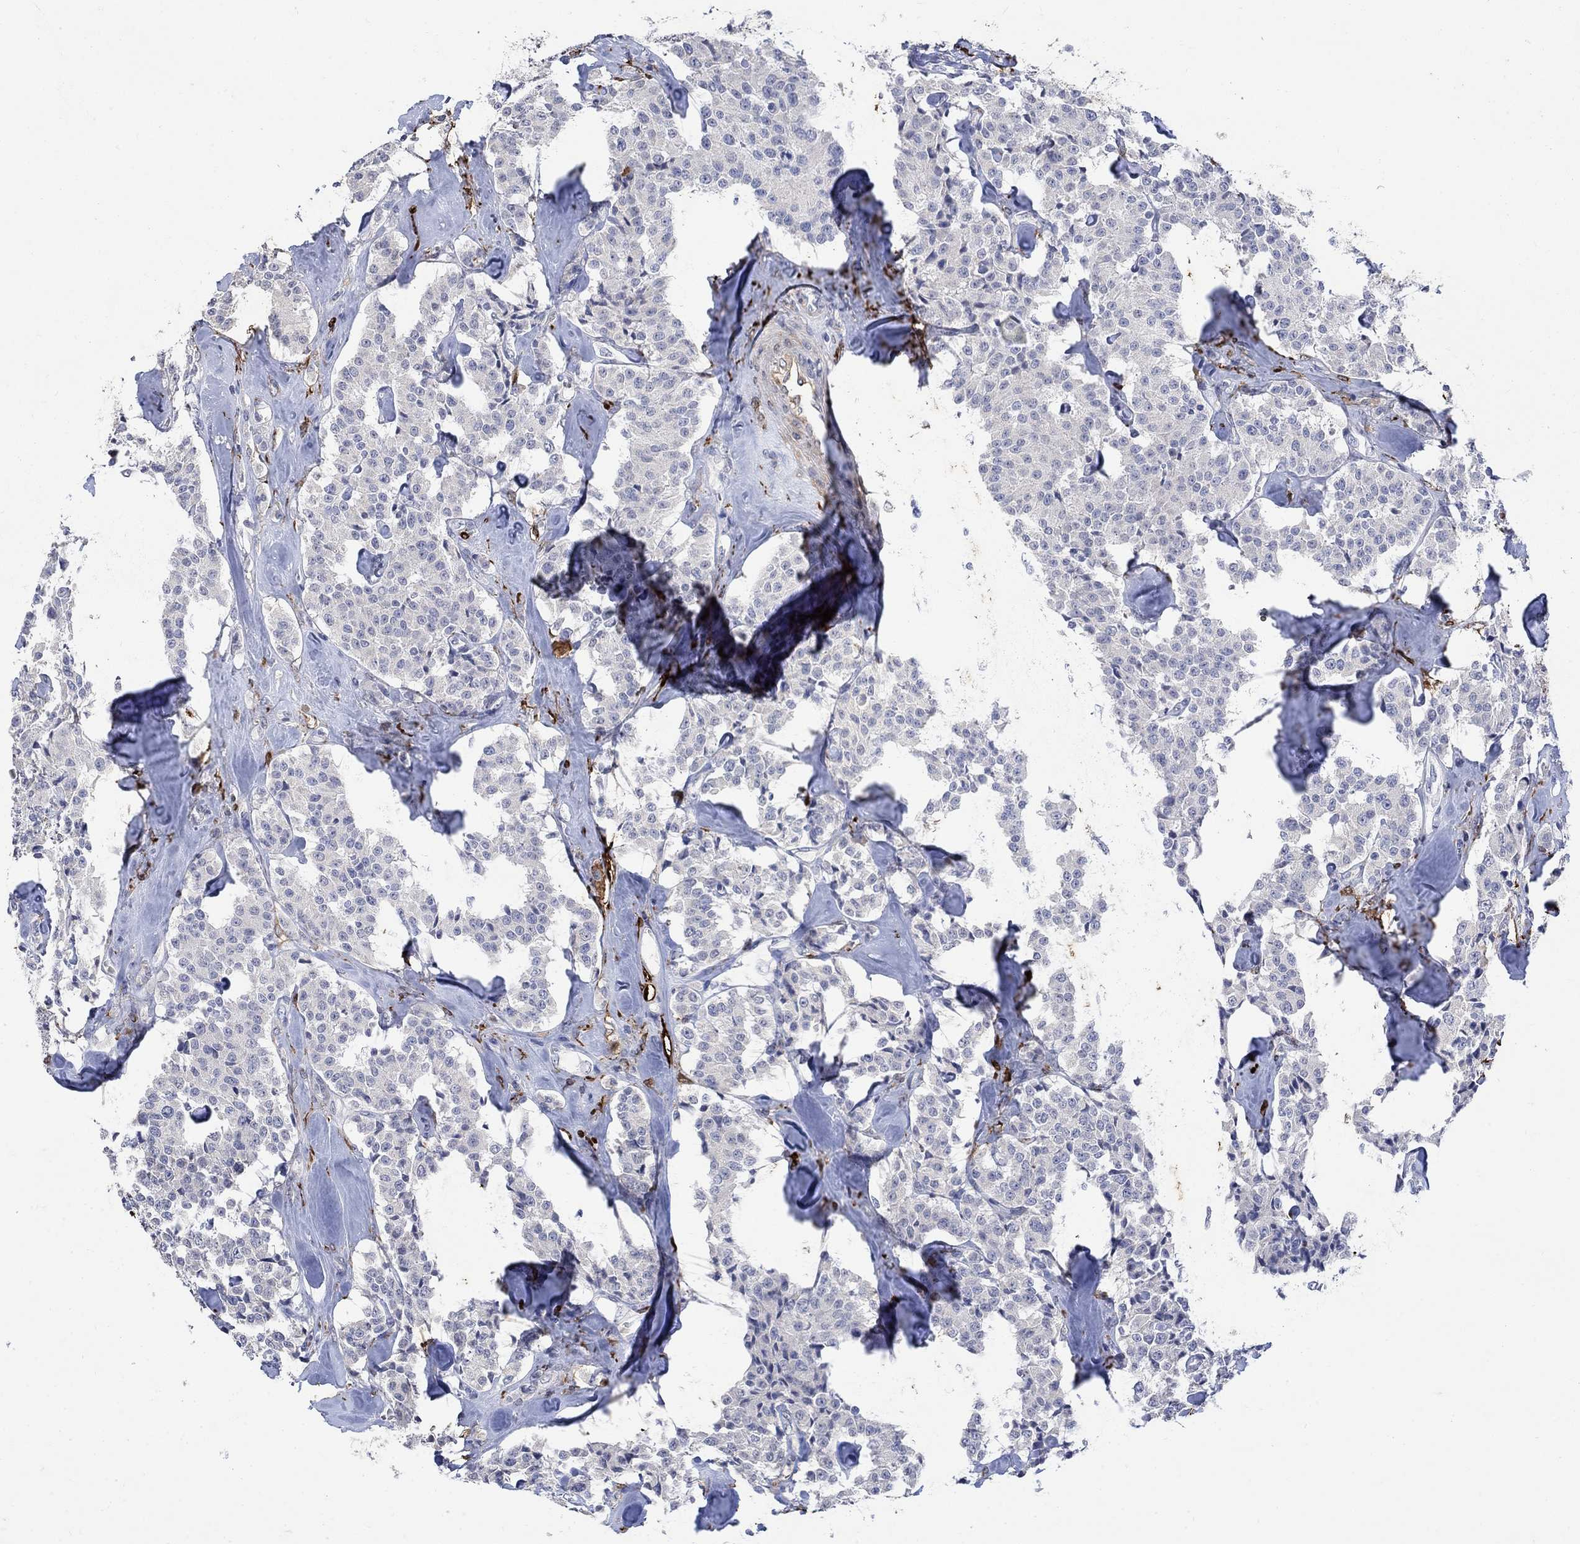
{"staining": {"intensity": "negative", "quantity": "none", "location": "none"}, "tissue": "carcinoid", "cell_type": "Tumor cells", "image_type": "cancer", "snomed": [{"axis": "morphology", "description": "Carcinoid, malignant, NOS"}, {"axis": "topography", "description": "Pancreas"}], "caption": "Carcinoid stained for a protein using IHC exhibits no positivity tumor cells.", "gene": "TGM2", "patient": {"sex": "male", "age": 41}}